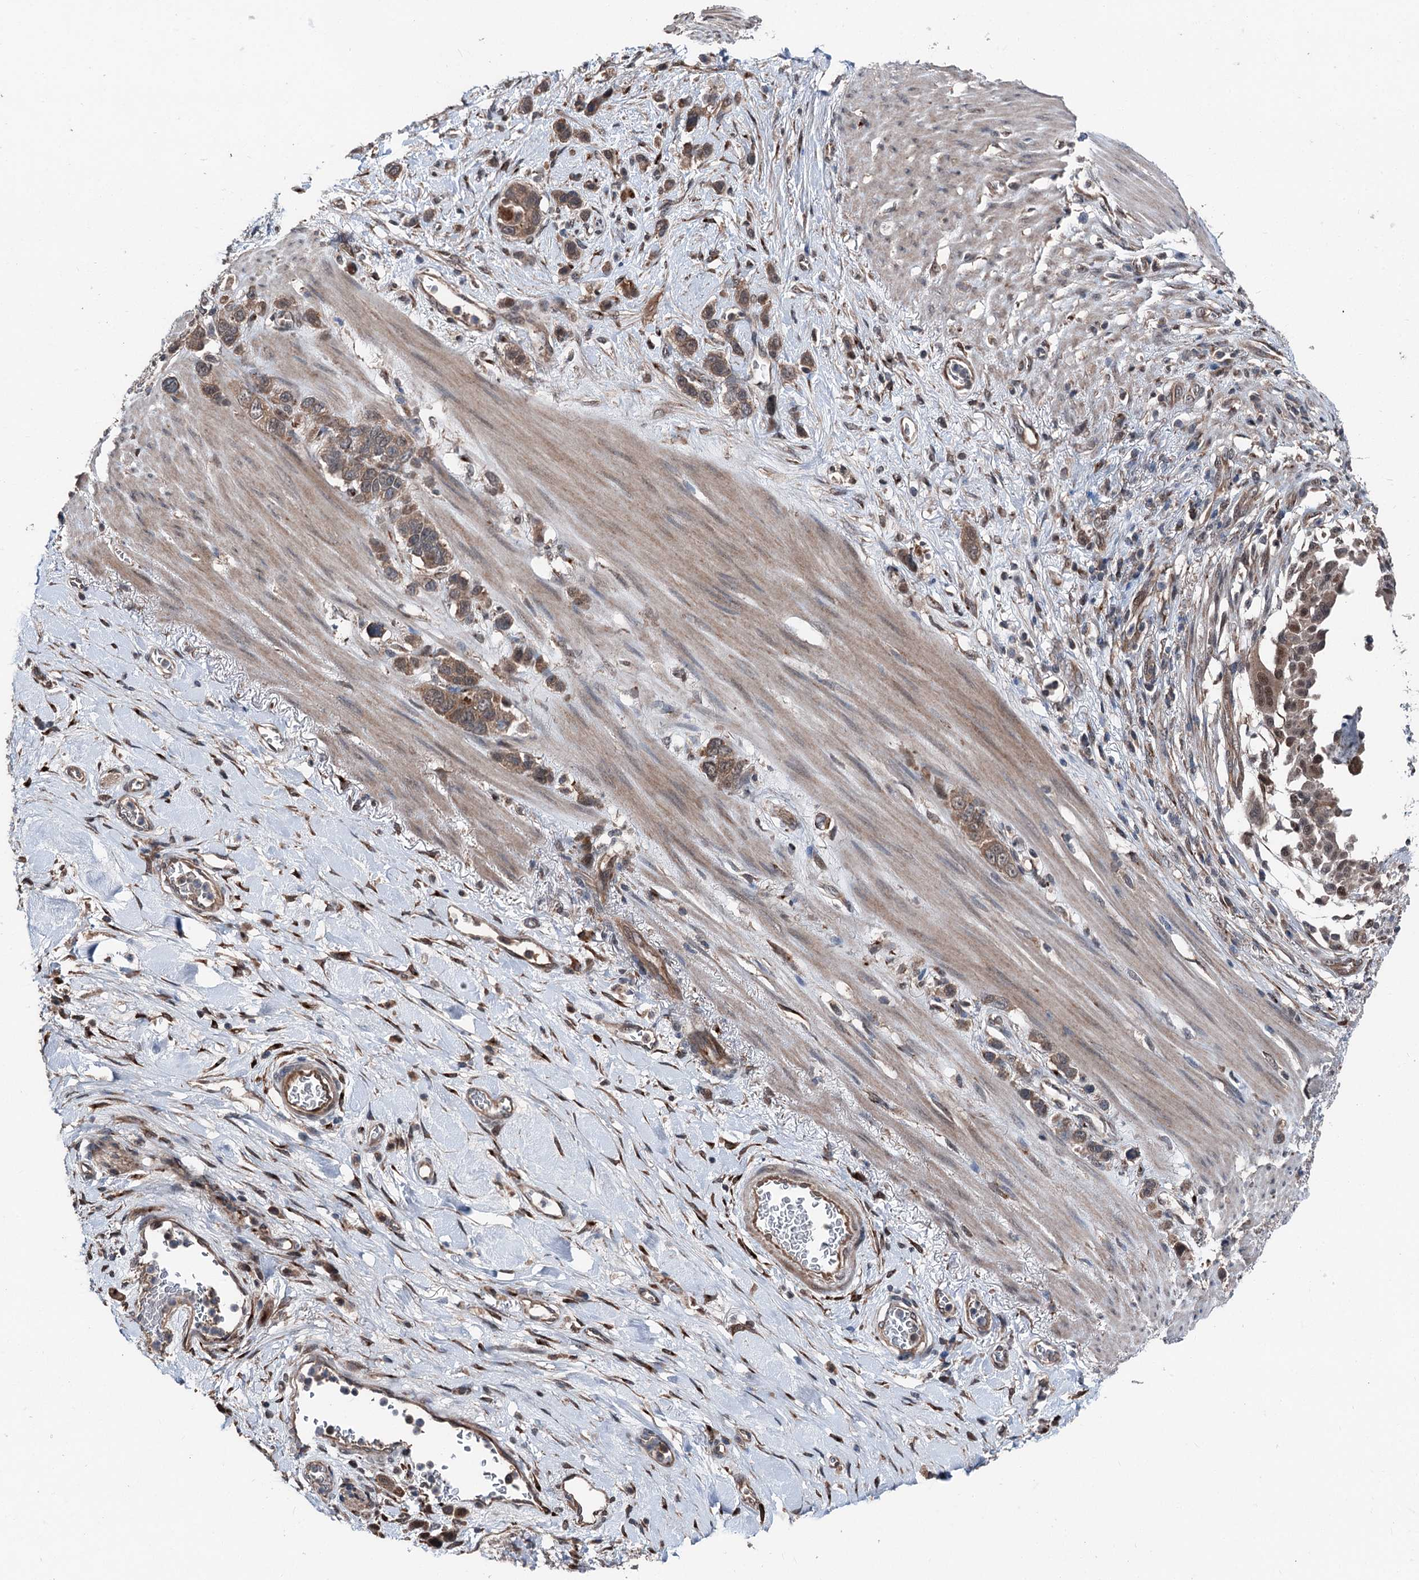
{"staining": {"intensity": "moderate", "quantity": ">75%", "location": "cytoplasmic/membranous"}, "tissue": "stomach cancer", "cell_type": "Tumor cells", "image_type": "cancer", "snomed": [{"axis": "morphology", "description": "Adenocarcinoma, NOS"}, {"axis": "morphology", "description": "Adenocarcinoma, High grade"}, {"axis": "topography", "description": "Stomach, upper"}, {"axis": "topography", "description": "Stomach, lower"}], "caption": "The histopathology image displays immunohistochemical staining of stomach cancer. There is moderate cytoplasmic/membranous positivity is identified in approximately >75% of tumor cells.", "gene": "PSMD13", "patient": {"sex": "female", "age": 65}}